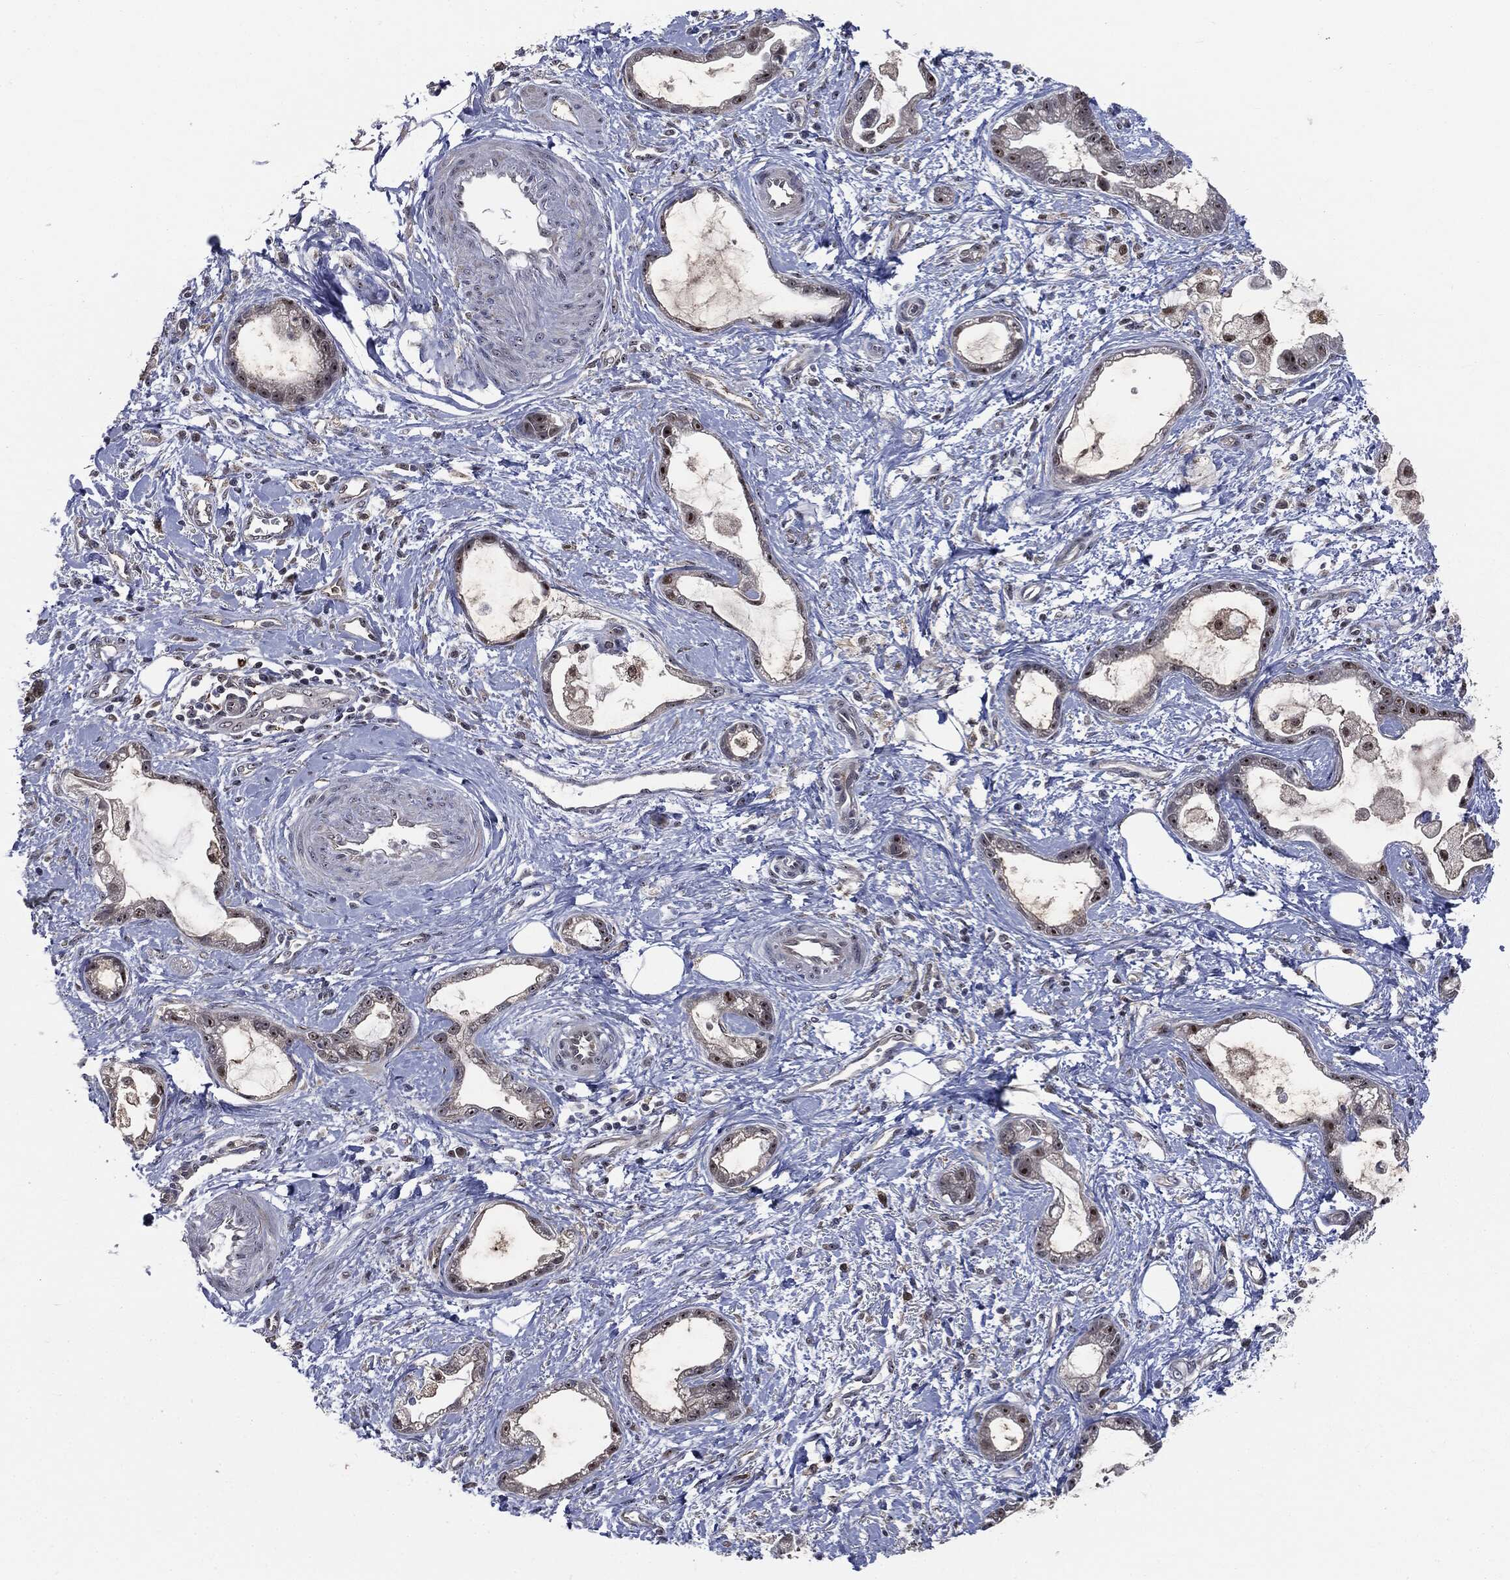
{"staining": {"intensity": "moderate", "quantity": "25%-75%", "location": "nuclear"}, "tissue": "stomach cancer", "cell_type": "Tumor cells", "image_type": "cancer", "snomed": [{"axis": "morphology", "description": "Adenocarcinoma, NOS"}, {"axis": "topography", "description": "Stomach"}], "caption": "Immunohistochemistry histopathology image of stomach cancer stained for a protein (brown), which displays medium levels of moderate nuclear positivity in approximately 25%-75% of tumor cells.", "gene": "TRMT1L", "patient": {"sex": "male", "age": 55}}